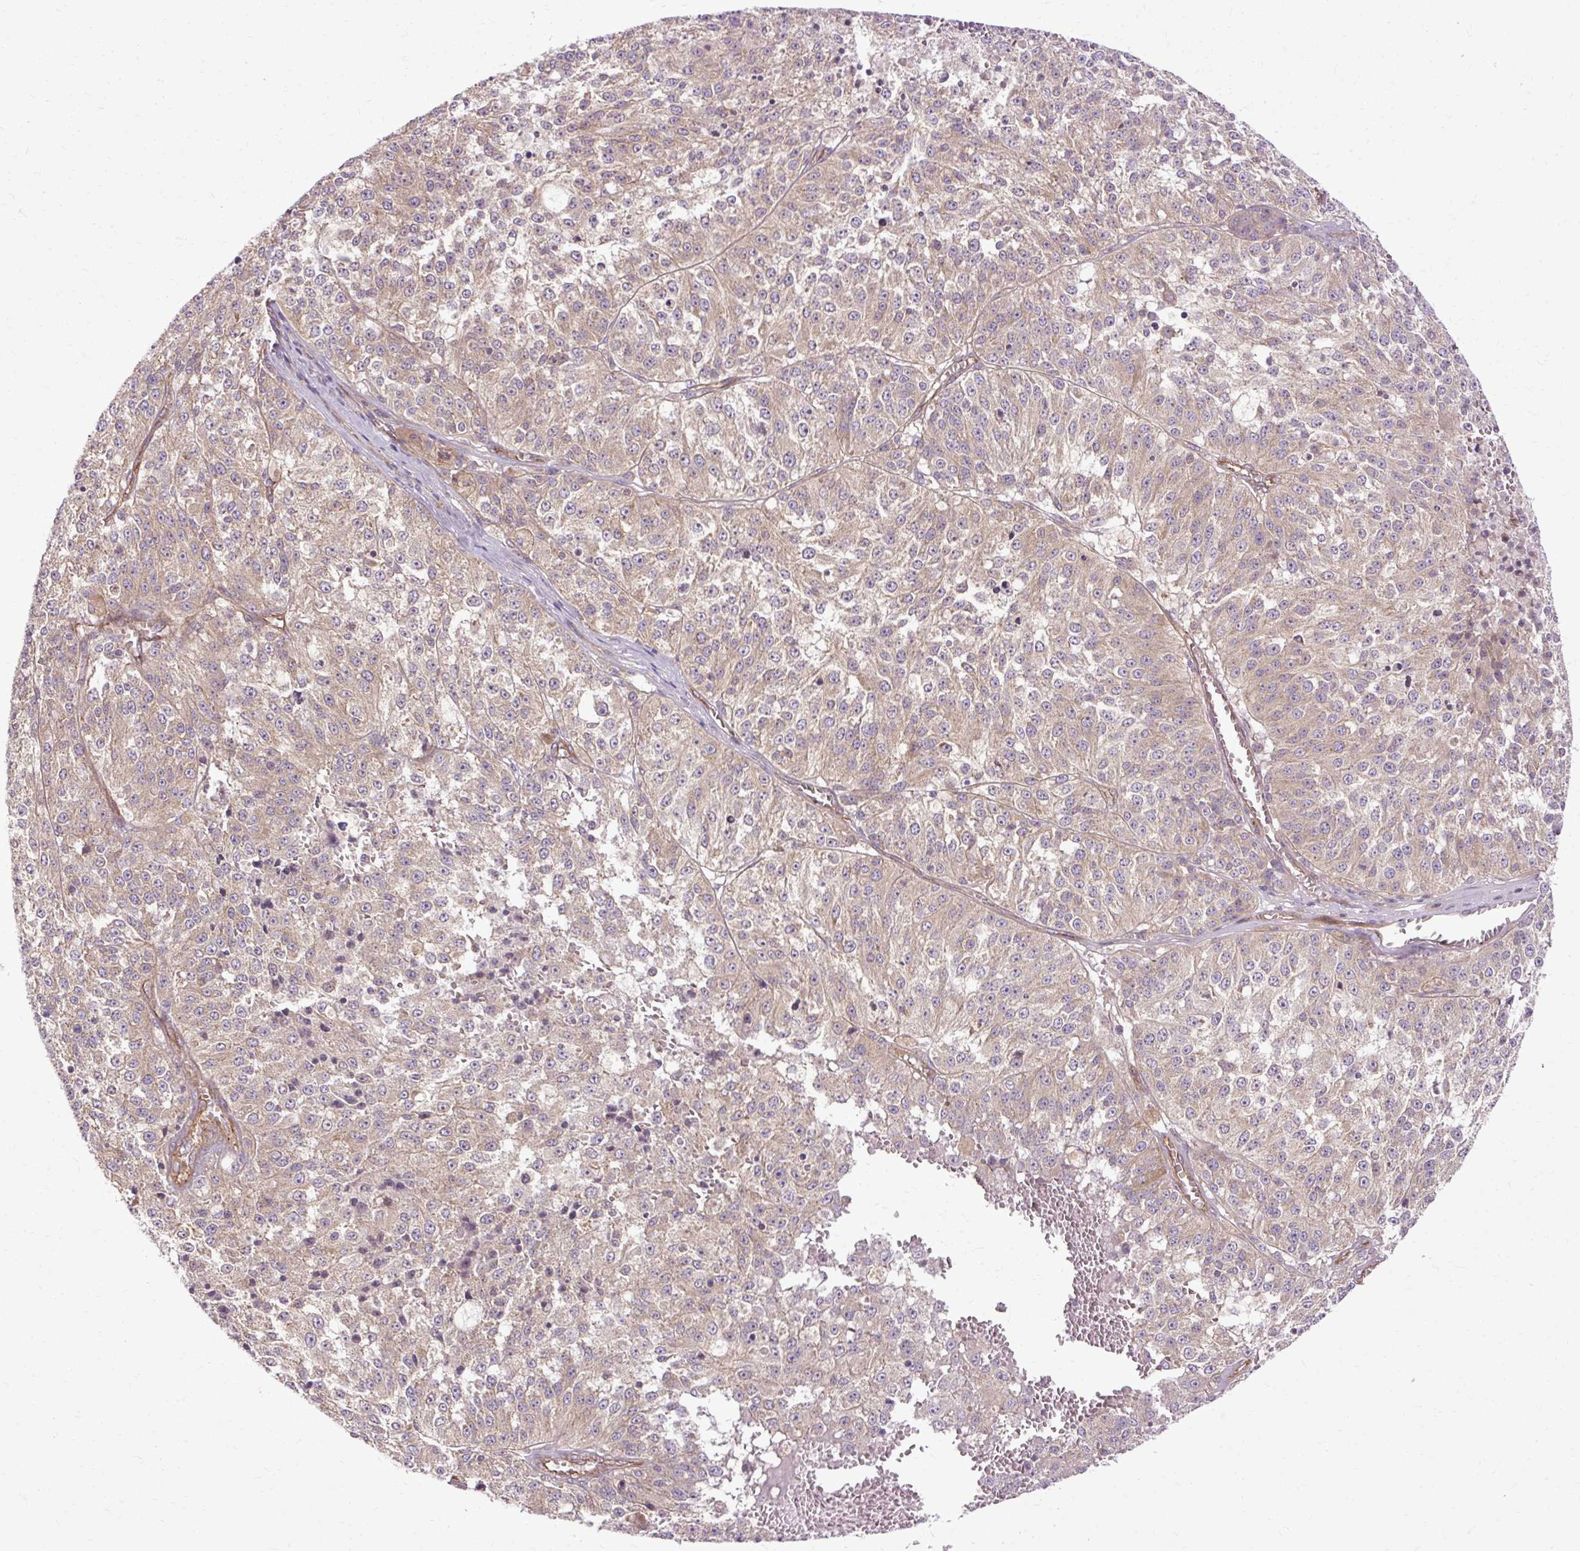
{"staining": {"intensity": "weak", "quantity": "25%-75%", "location": "cytoplasmic/membranous"}, "tissue": "melanoma", "cell_type": "Tumor cells", "image_type": "cancer", "snomed": [{"axis": "morphology", "description": "Malignant melanoma, NOS"}, {"axis": "topography", "description": "Skin"}], "caption": "IHC of human malignant melanoma exhibits low levels of weak cytoplasmic/membranous staining in approximately 25%-75% of tumor cells.", "gene": "CCDC93", "patient": {"sex": "female", "age": 64}}